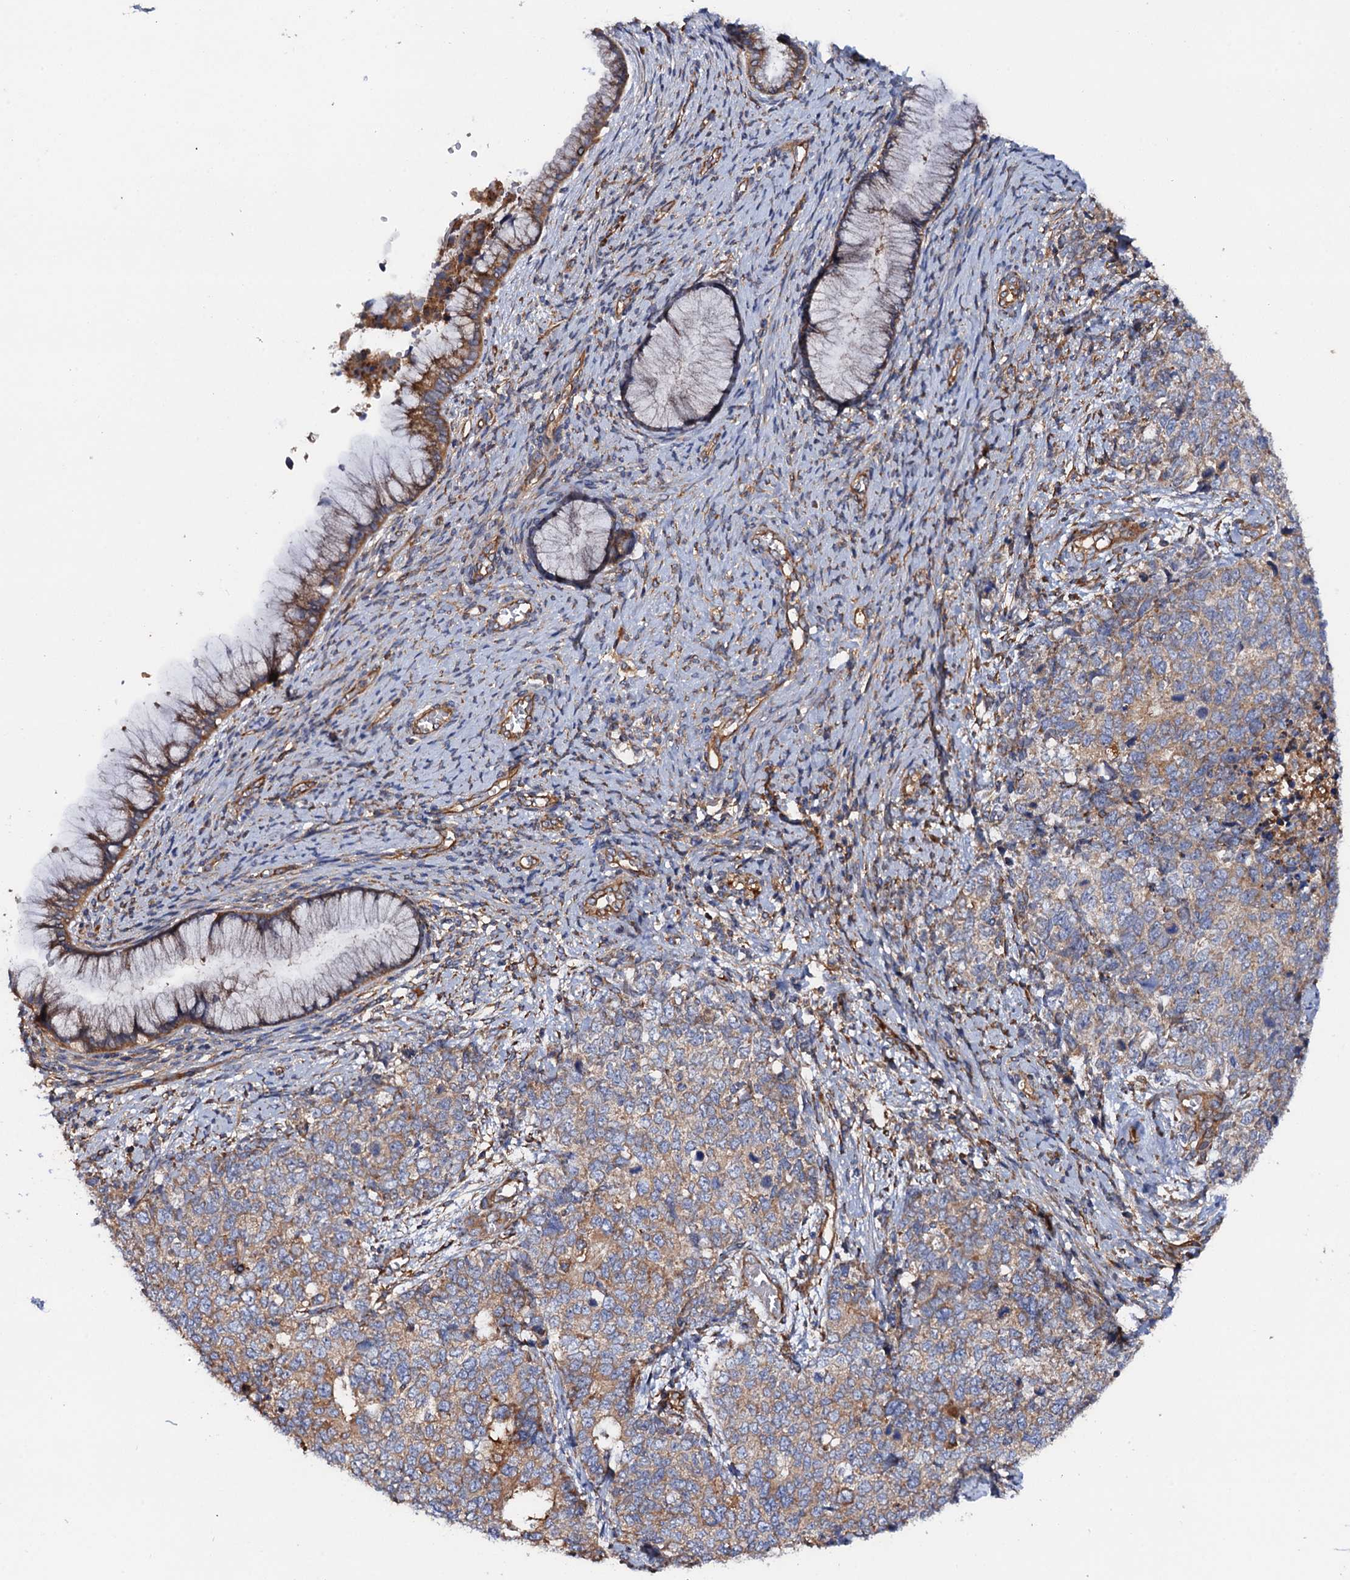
{"staining": {"intensity": "weak", "quantity": ">75%", "location": "cytoplasmic/membranous"}, "tissue": "cervical cancer", "cell_type": "Tumor cells", "image_type": "cancer", "snomed": [{"axis": "morphology", "description": "Squamous cell carcinoma, NOS"}, {"axis": "topography", "description": "Cervix"}], "caption": "Weak cytoplasmic/membranous expression is appreciated in about >75% of tumor cells in cervical cancer (squamous cell carcinoma).", "gene": "MRPL48", "patient": {"sex": "female", "age": 63}}